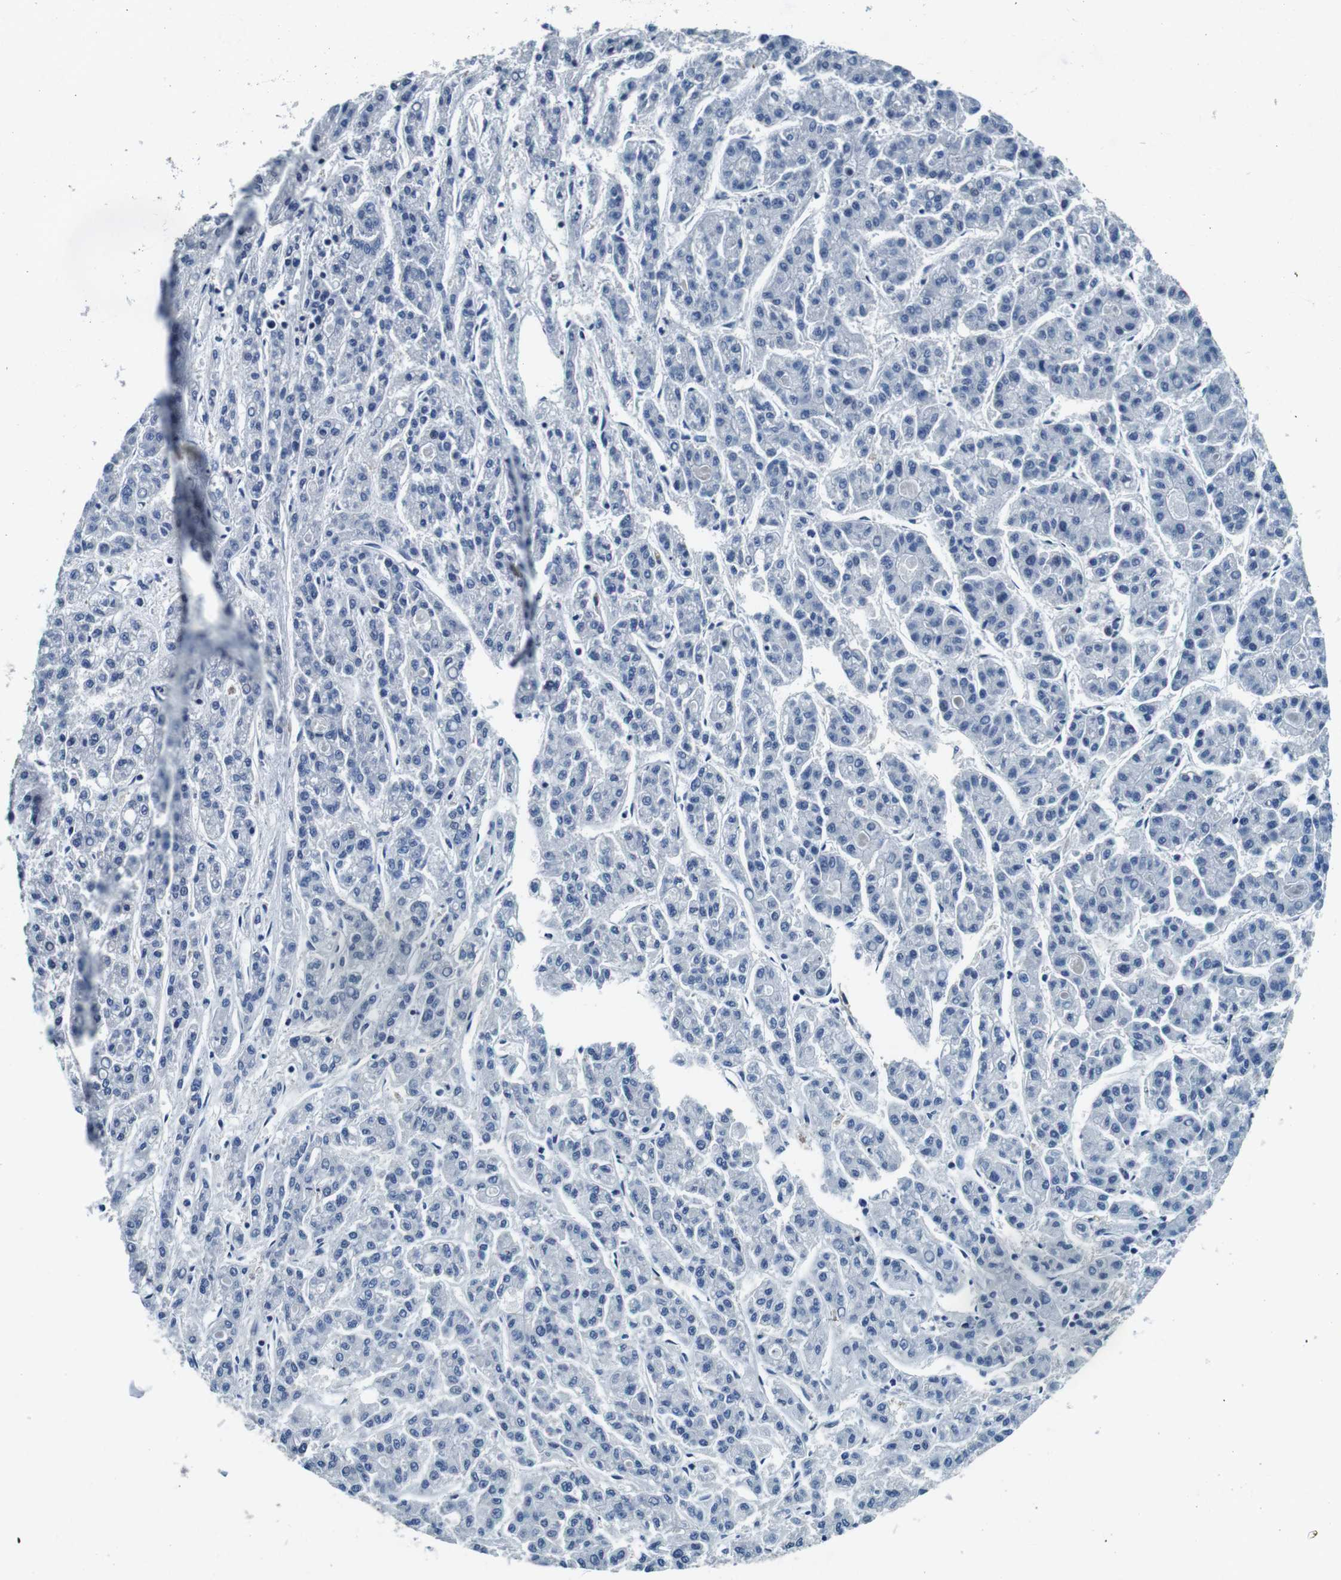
{"staining": {"intensity": "negative", "quantity": "none", "location": "none"}, "tissue": "liver cancer", "cell_type": "Tumor cells", "image_type": "cancer", "snomed": [{"axis": "morphology", "description": "Carcinoma, Hepatocellular, NOS"}, {"axis": "topography", "description": "Liver"}], "caption": "Tumor cells show no significant staining in liver cancer (hepatocellular carcinoma). (DAB immunohistochemistry (IHC), high magnification).", "gene": "GJE1", "patient": {"sex": "male", "age": 70}}